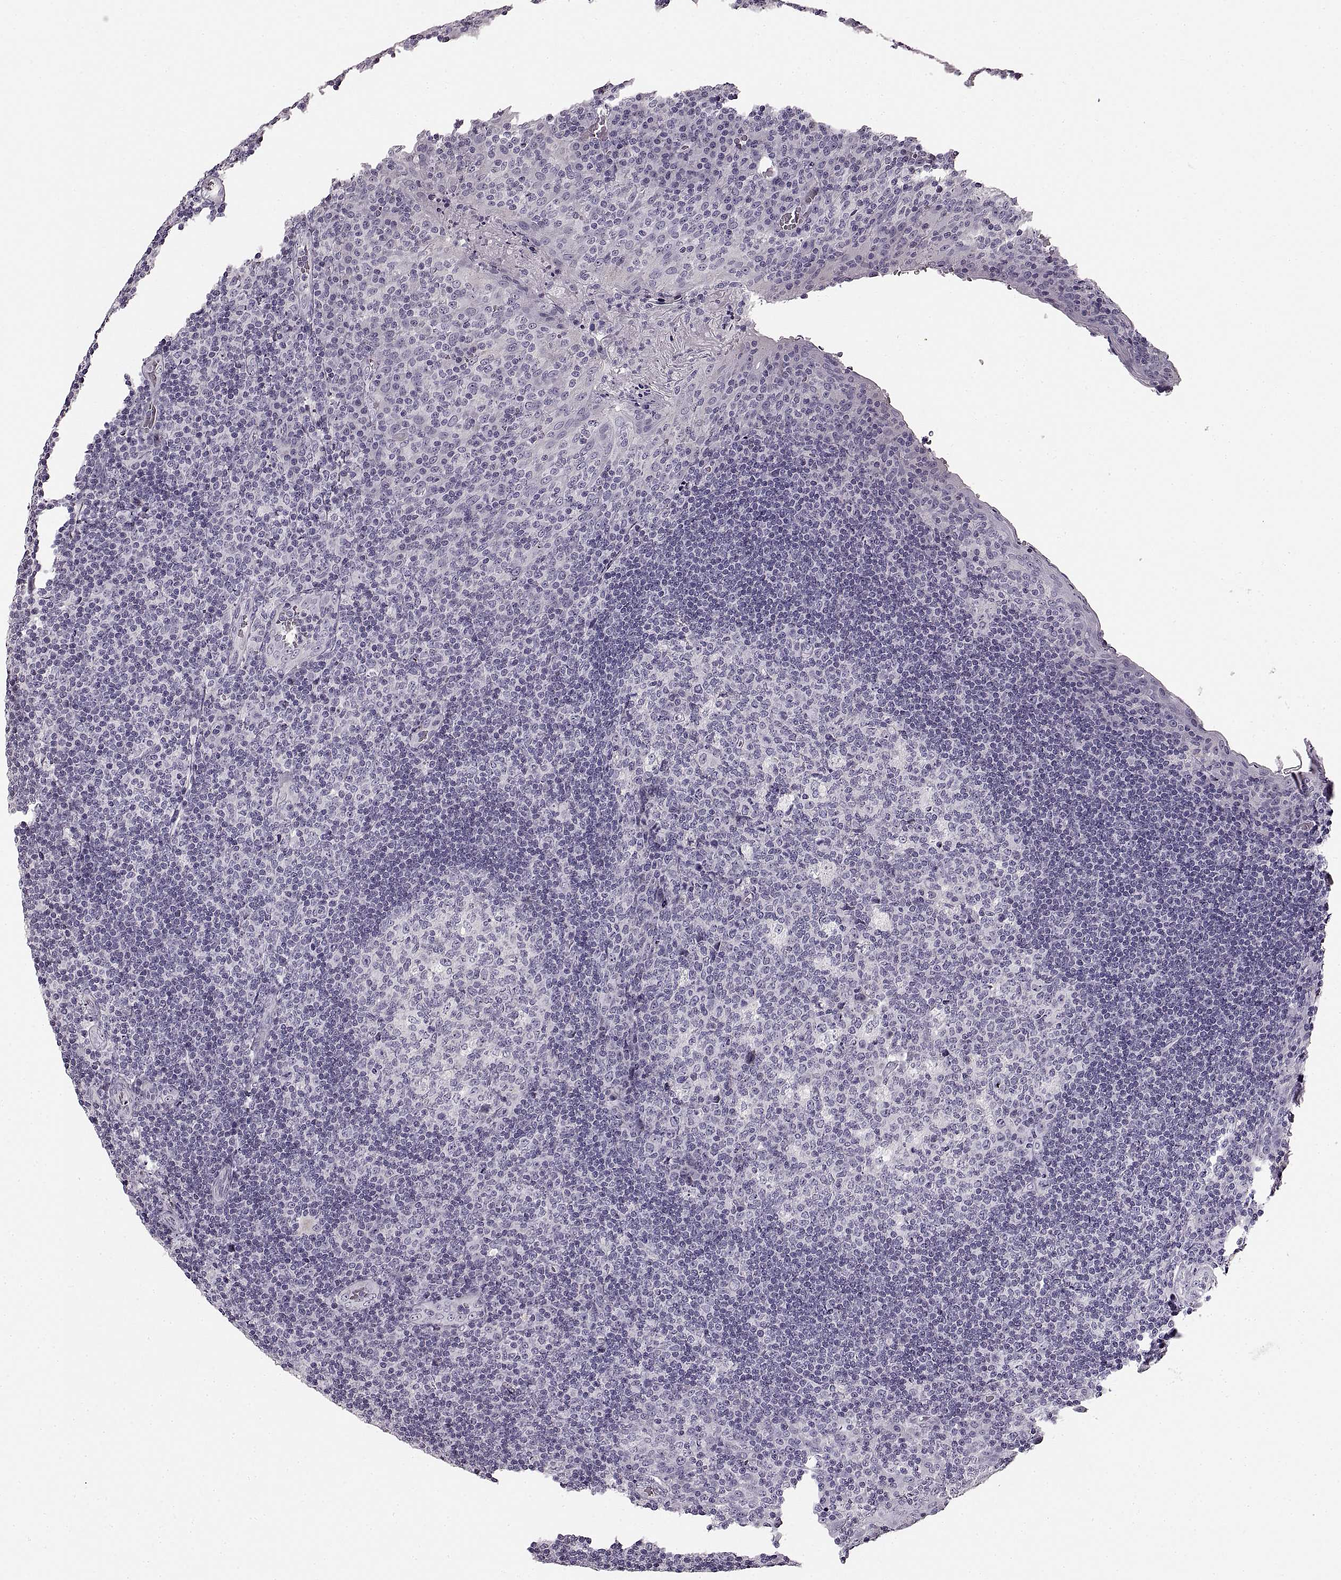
{"staining": {"intensity": "negative", "quantity": "none", "location": "none"}, "tissue": "tonsil", "cell_type": "Germinal center cells", "image_type": "normal", "snomed": [{"axis": "morphology", "description": "Normal tissue, NOS"}, {"axis": "topography", "description": "Tonsil"}], "caption": "Histopathology image shows no significant protein staining in germinal center cells of benign tonsil. Brightfield microscopy of immunohistochemistry stained with DAB (brown) and hematoxylin (blue), captured at high magnification.", "gene": "CNTN1", "patient": {"sex": "male", "age": 17}}